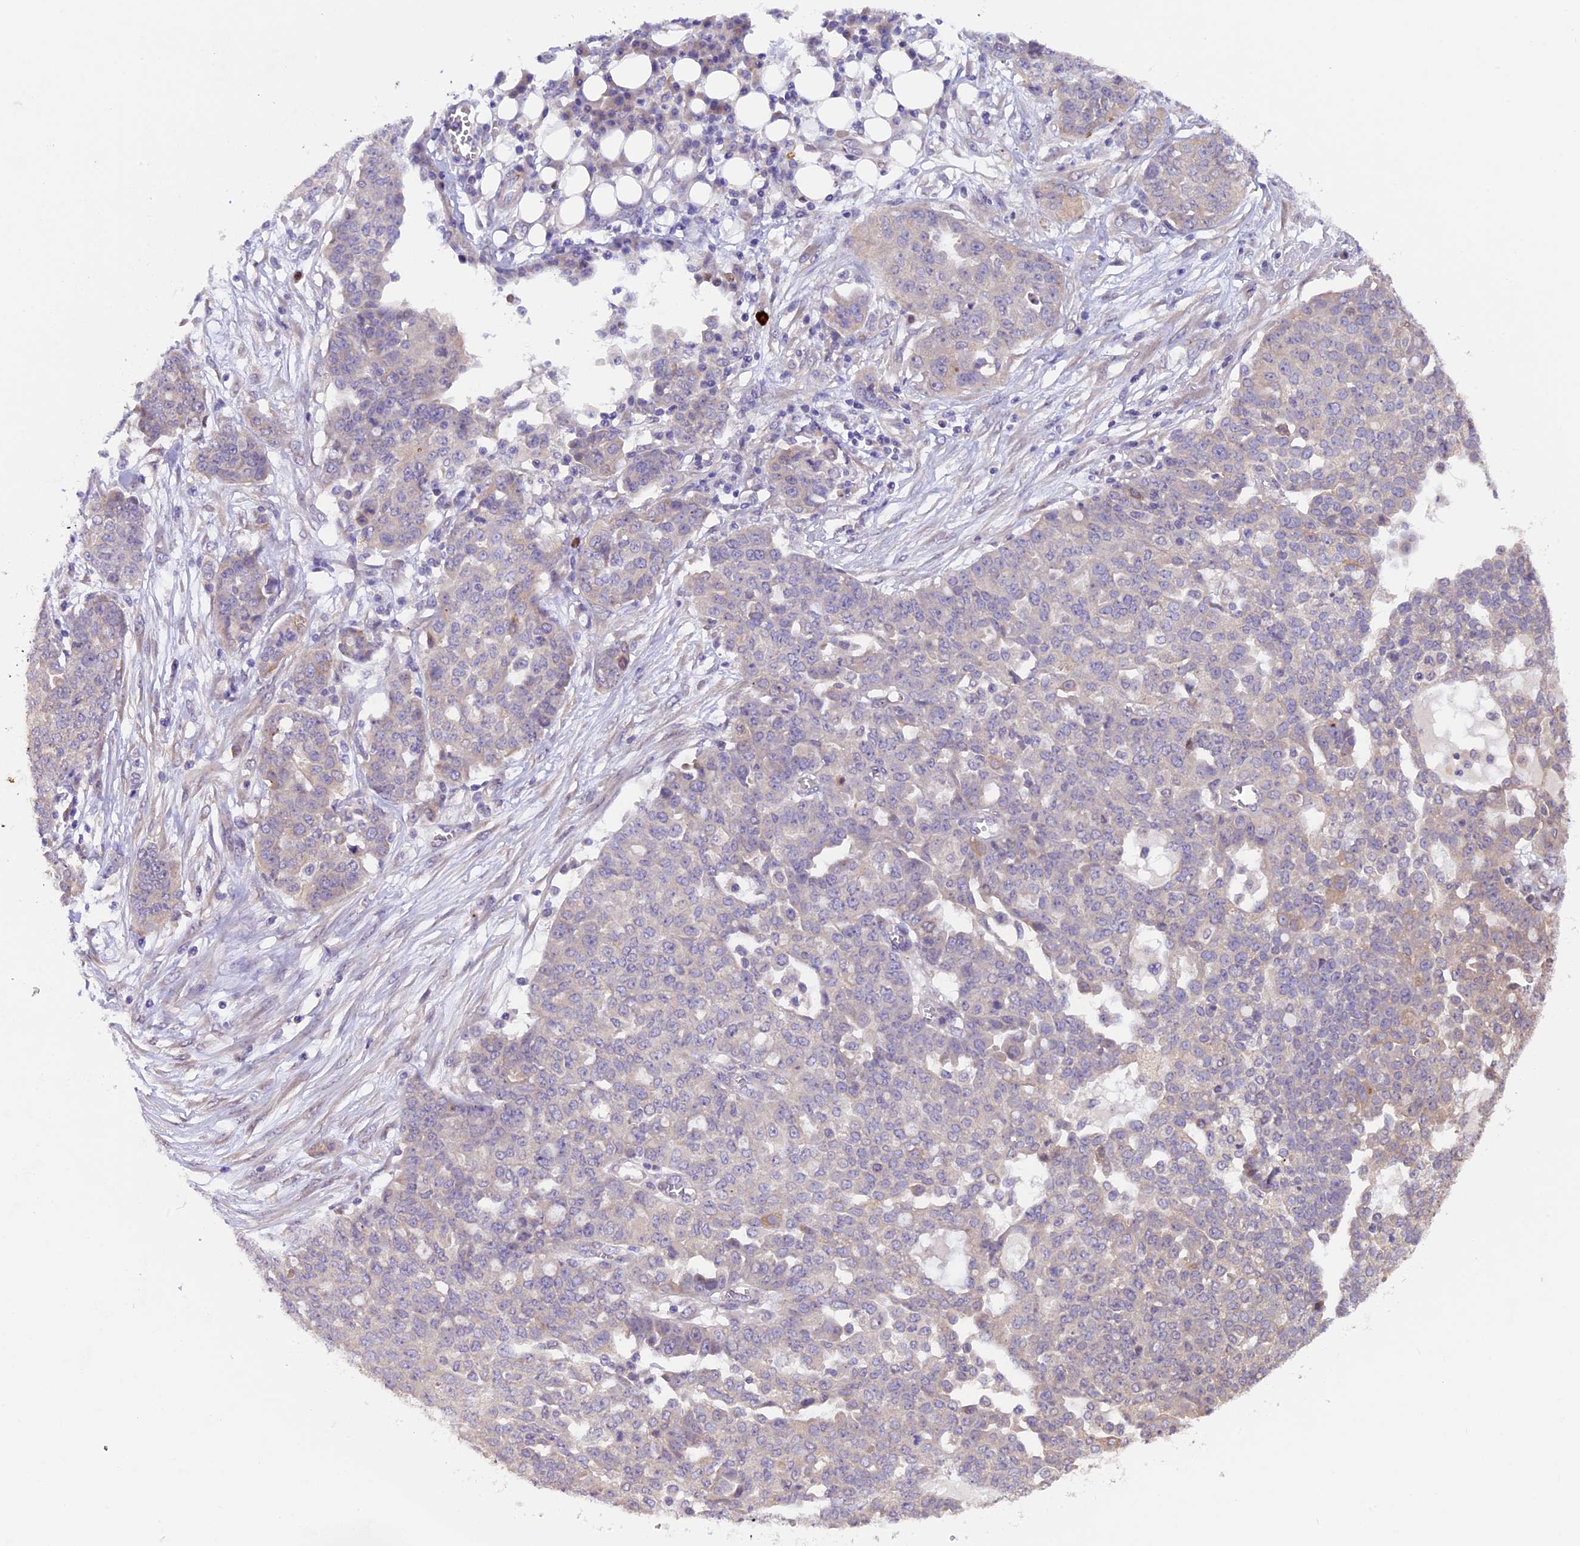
{"staining": {"intensity": "negative", "quantity": "none", "location": "none"}, "tissue": "ovarian cancer", "cell_type": "Tumor cells", "image_type": "cancer", "snomed": [{"axis": "morphology", "description": "Cystadenocarcinoma, serous, NOS"}, {"axis": "topography", "description": "Soft tissue"}, {"axis": "topography", "description": "Ovary"}], "caption": "Tumor cells show no significant protein staining in ovarian cancer.", "gene": "CCDC9B", "patient": {"sex": "female", "age": 57}}